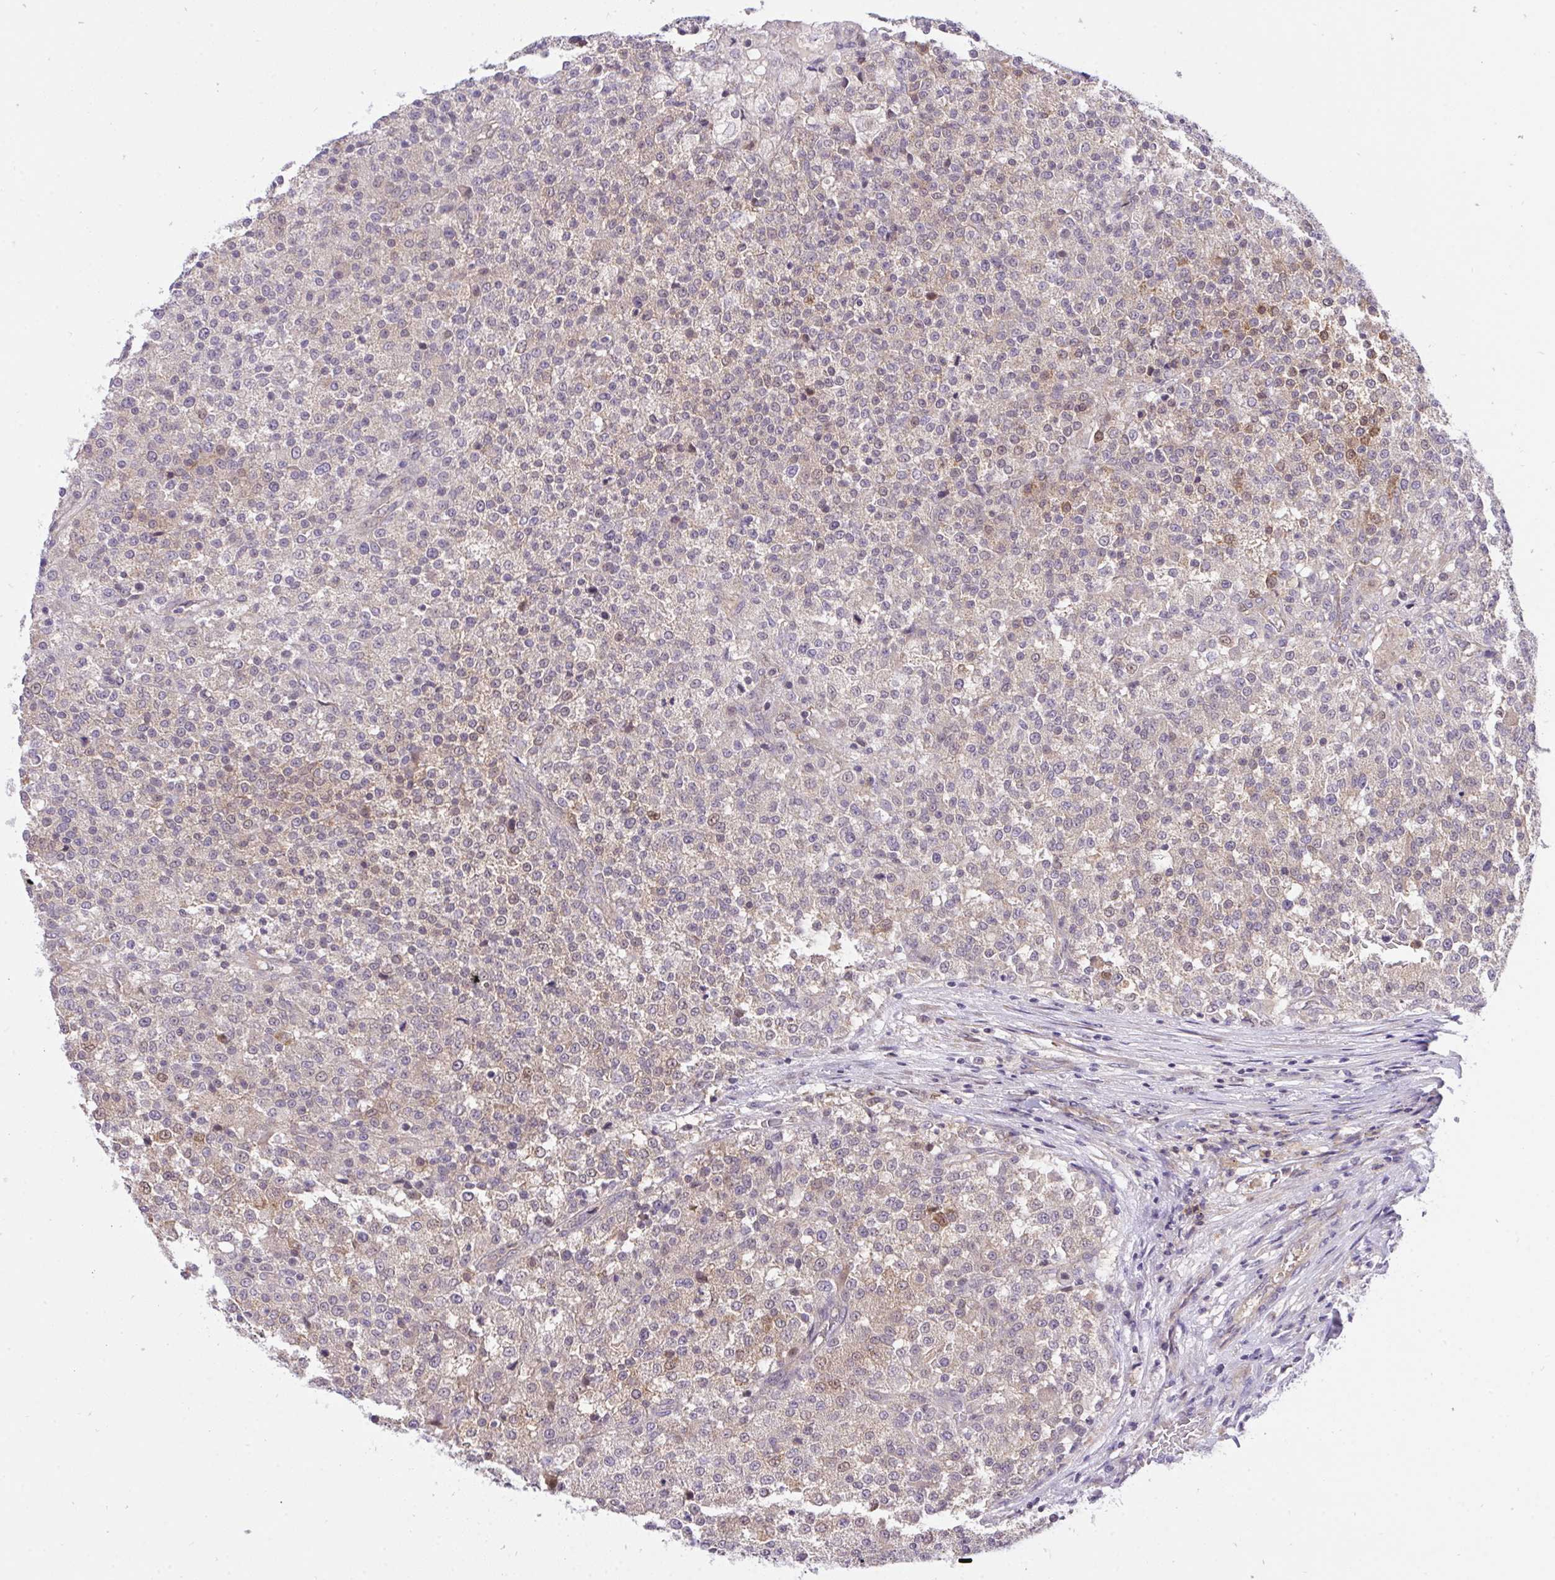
{"staining": {"intensity": "weak", "quantity": "<25%", "location": "cytoplasmic/membranous"}, "tissue": "testis cancer", "cell_type": "Tumor cells", "image_type": "cancer", "snomed": [{"axis": "morphology", "description": "Seminoma, NOS"}, {"axis": "topography", "description": "Testis"}], "caption": "IHC image of testis cancer (seminoma) stained for a protein (brown), which displays no staining in tumor cells.", "gene": "C19orf54", "patient": {"sex": "male", "age": 59}}